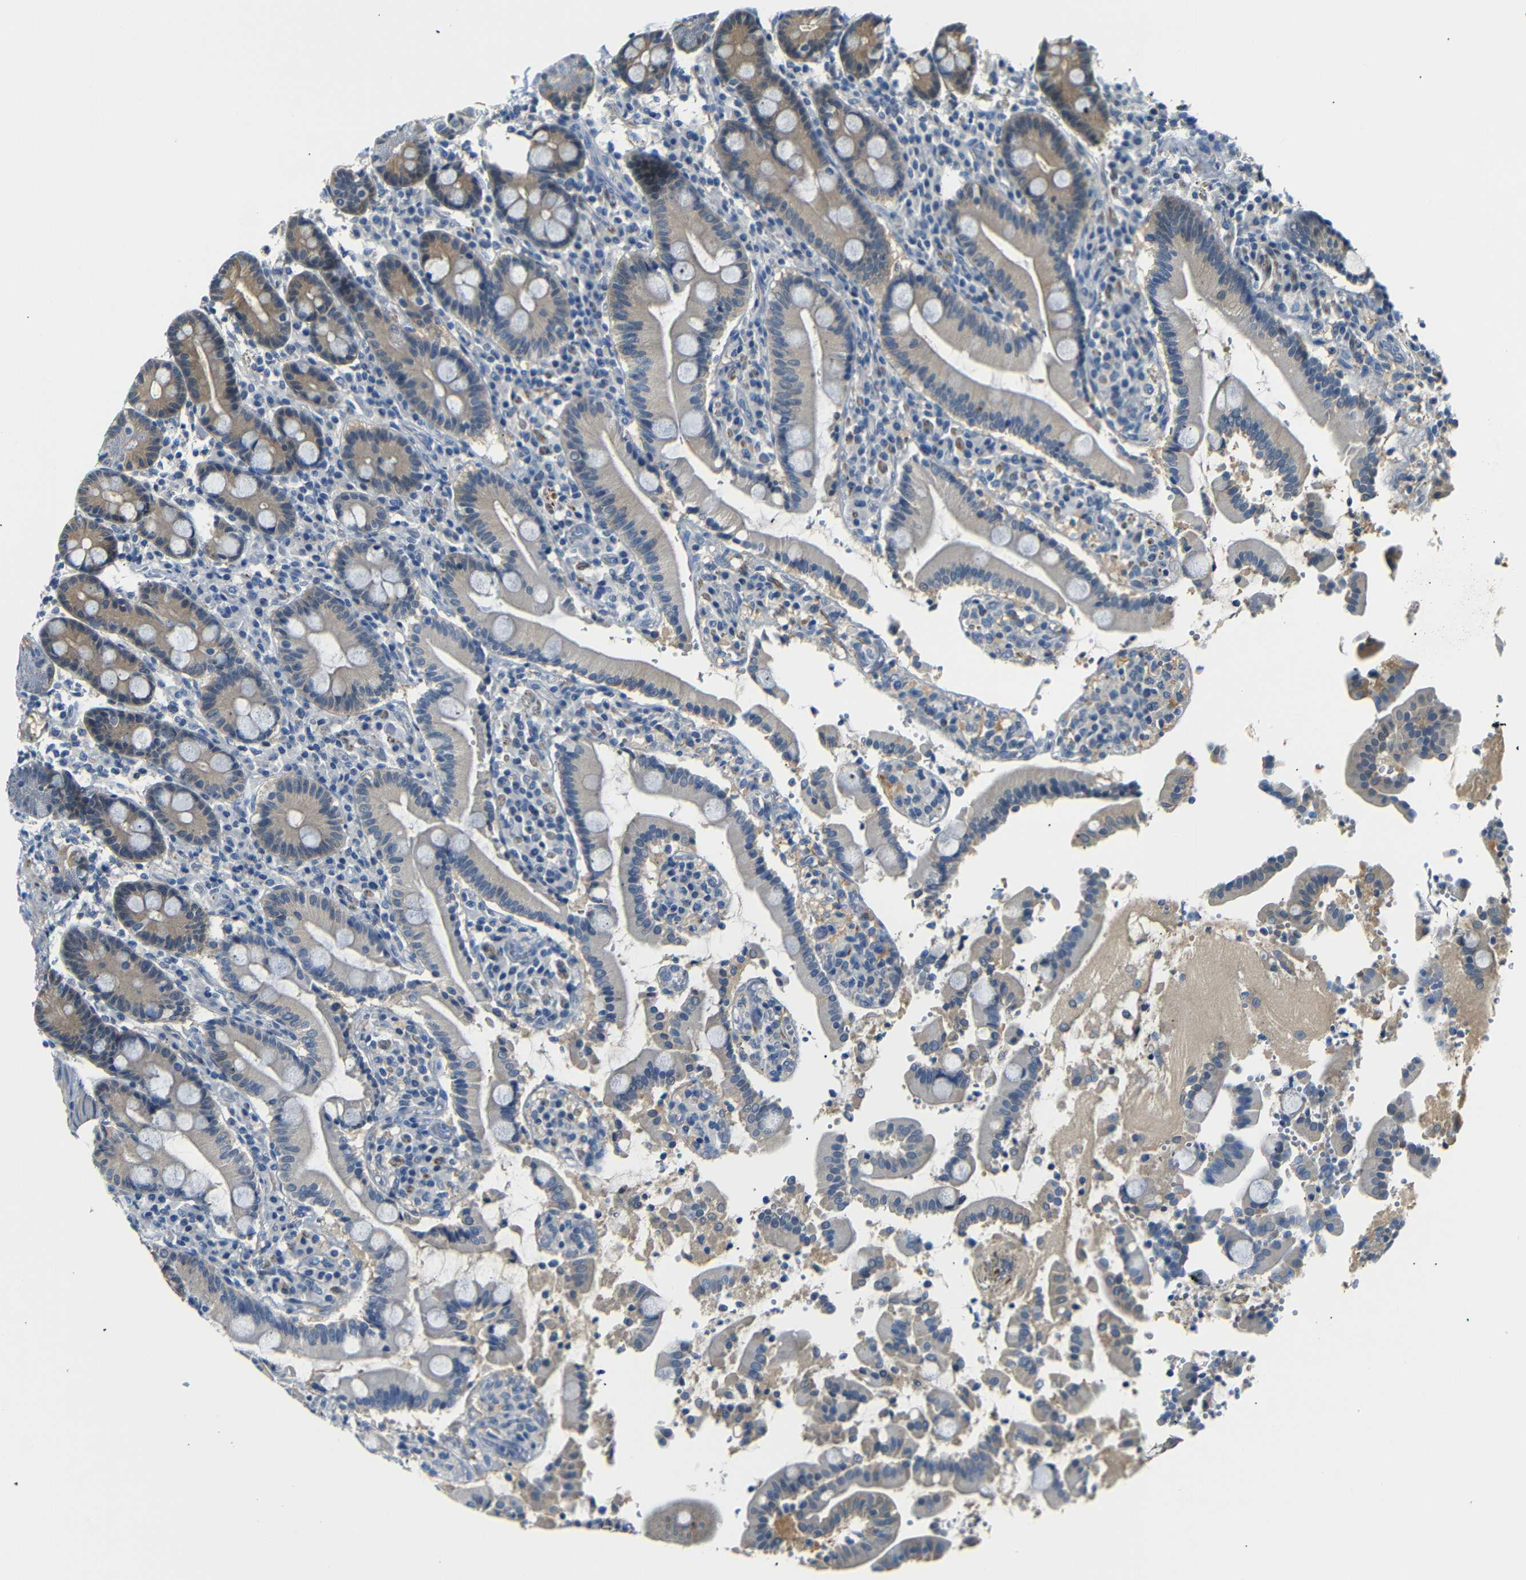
{"staining": {"intensity": "weak", "quantity": "25%-75%", "location": "cytoplasmic/membranous"}, "tissue": "duodenum", "cell_type": "Glandular cells", "image_type": "normal", "snomed": [{"axis": "morphology", "description": "Normal tissue, NOS"}, {"axis": "topography", "description": "Small intestine, NOS"}], "caption": "Duodenum stained with DAB immunohistochemistry demonstrates low levels of weak cytoplasmic/membranous expression in about 25%-75% of glandular cells. The staining was performed using DAB, with brown indicating positive protein expression. Nuclei are stained blue with hematoxylin.", "gene": "SFN", "patient": {"sex": "female", "age": 71}}